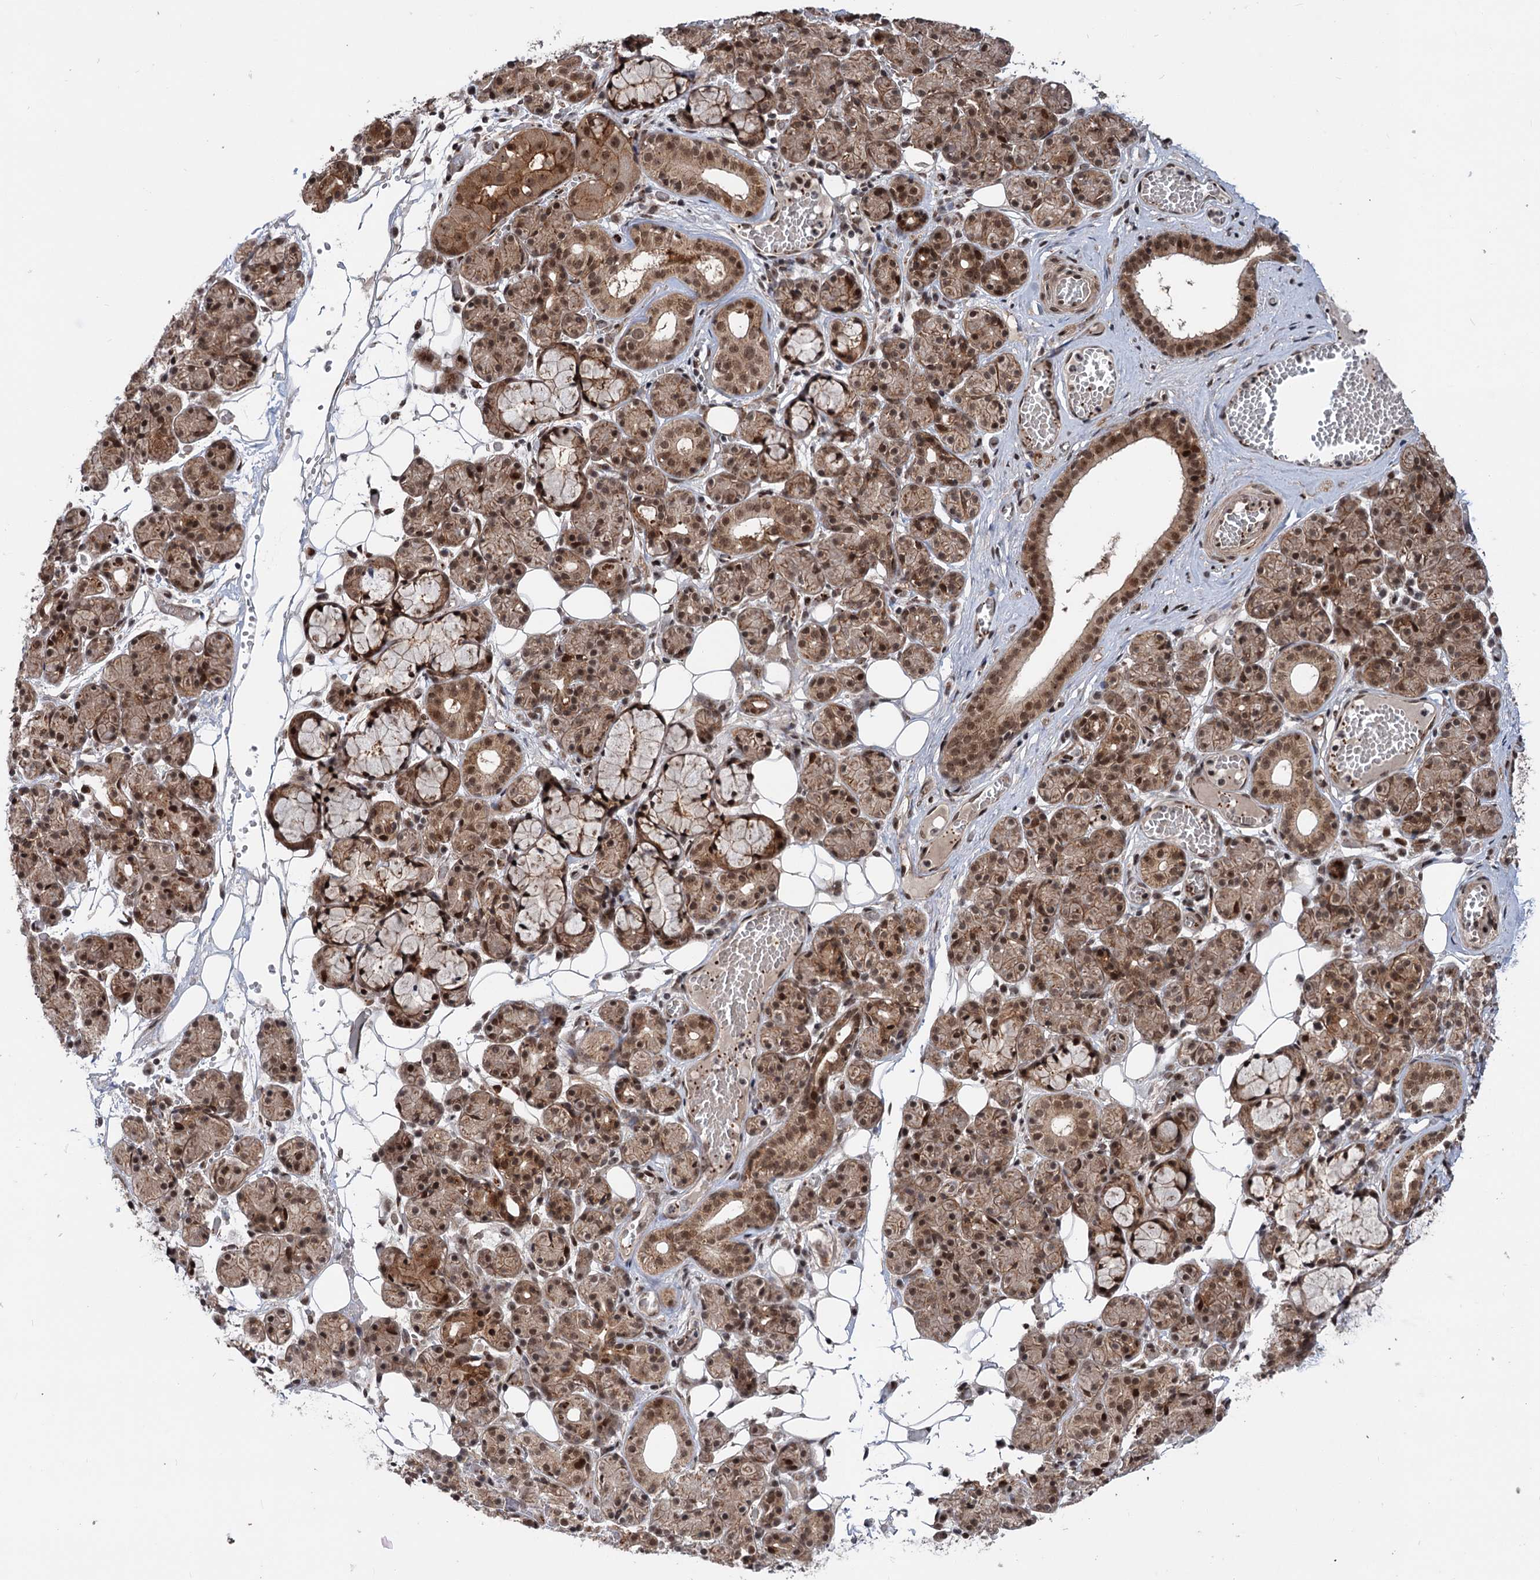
{"staining": {"intensity": "moderate", "quantity": ">75%", "location": "cytoplasmic/membranous,nuclear"}, "tissue": "salivary gland", "cell_type": "Glandular cells", "image_type": "normal", "snomed": [{"axis": "morphology", "description": "Normal tissue, NOS"}, {"axis": "topography", "description": "Salivary gland"}], "caption": "This micrograph displays IHC staining of unremarkable human salivary gland, with medium moderate cytoplasmic/membranous,nuclear staining in about >75% of glandular cells.", "gene": "MAML1", "patient": {"sex": "male", "age": 63}}